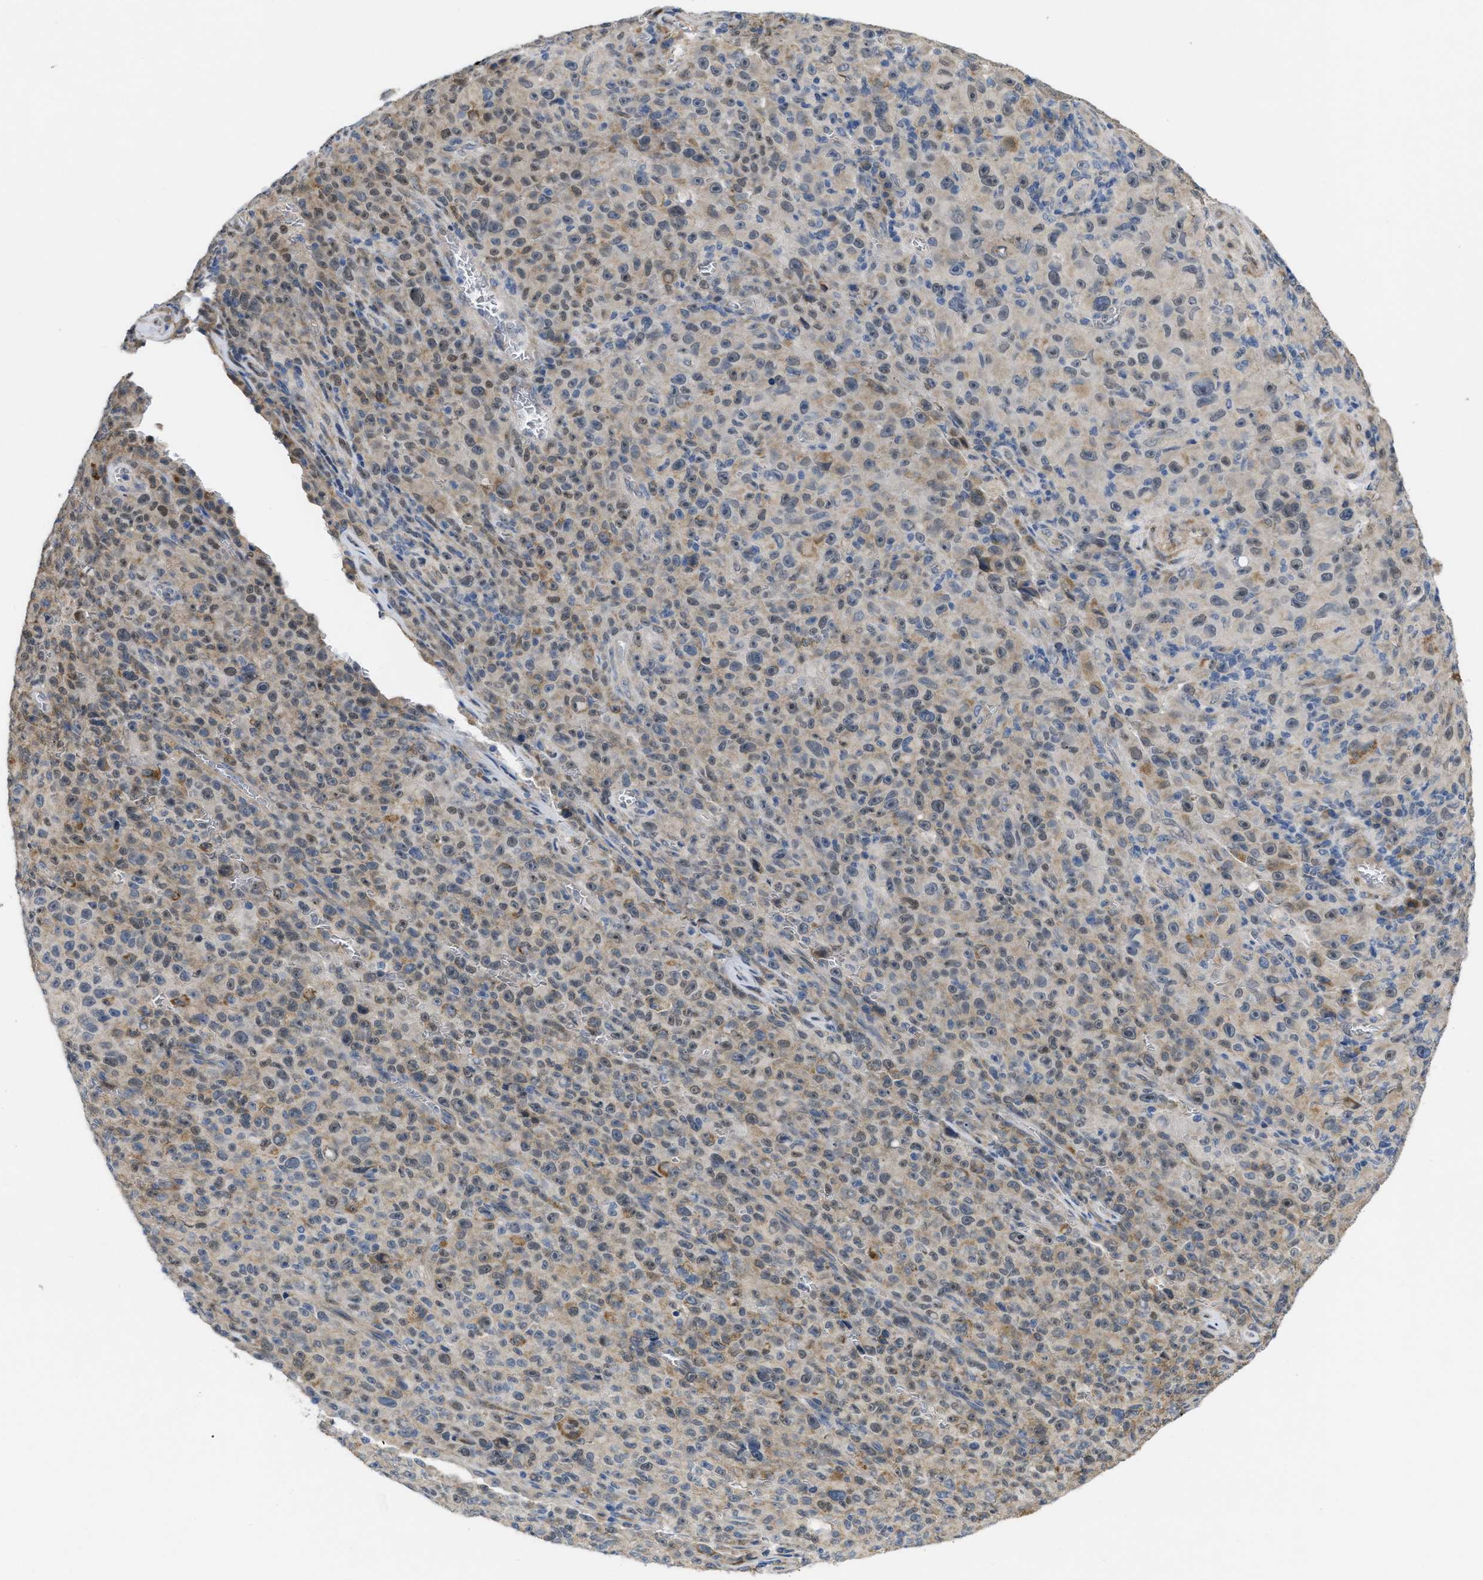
{"staining": {"intensity": "weak", "quantity": "25%-75%", "location": "cytoplasmic/membranous,nuclear"}, "tissue": "melanoma", "cell_type": "Tumor cells", "image_type": "cancer", "snomed": [{"axis": "morphology", "description": "Malignant melanoma, NOS"}, {"axis": "topography", "description": "Skin"}], "caption": "A brown stain shows weak cytoplasmic/membranous and nuclear positivity of a protein in malignant melanoma tumor cells. The staining is performed using DAB (3,3'-diaminobenzidine) brown chromogen to label protein expression. The nuclei are counter-stained blue using hematoxylin.", "gene": "CDPF1", "patient": {"sex": "female", "age": 82}}